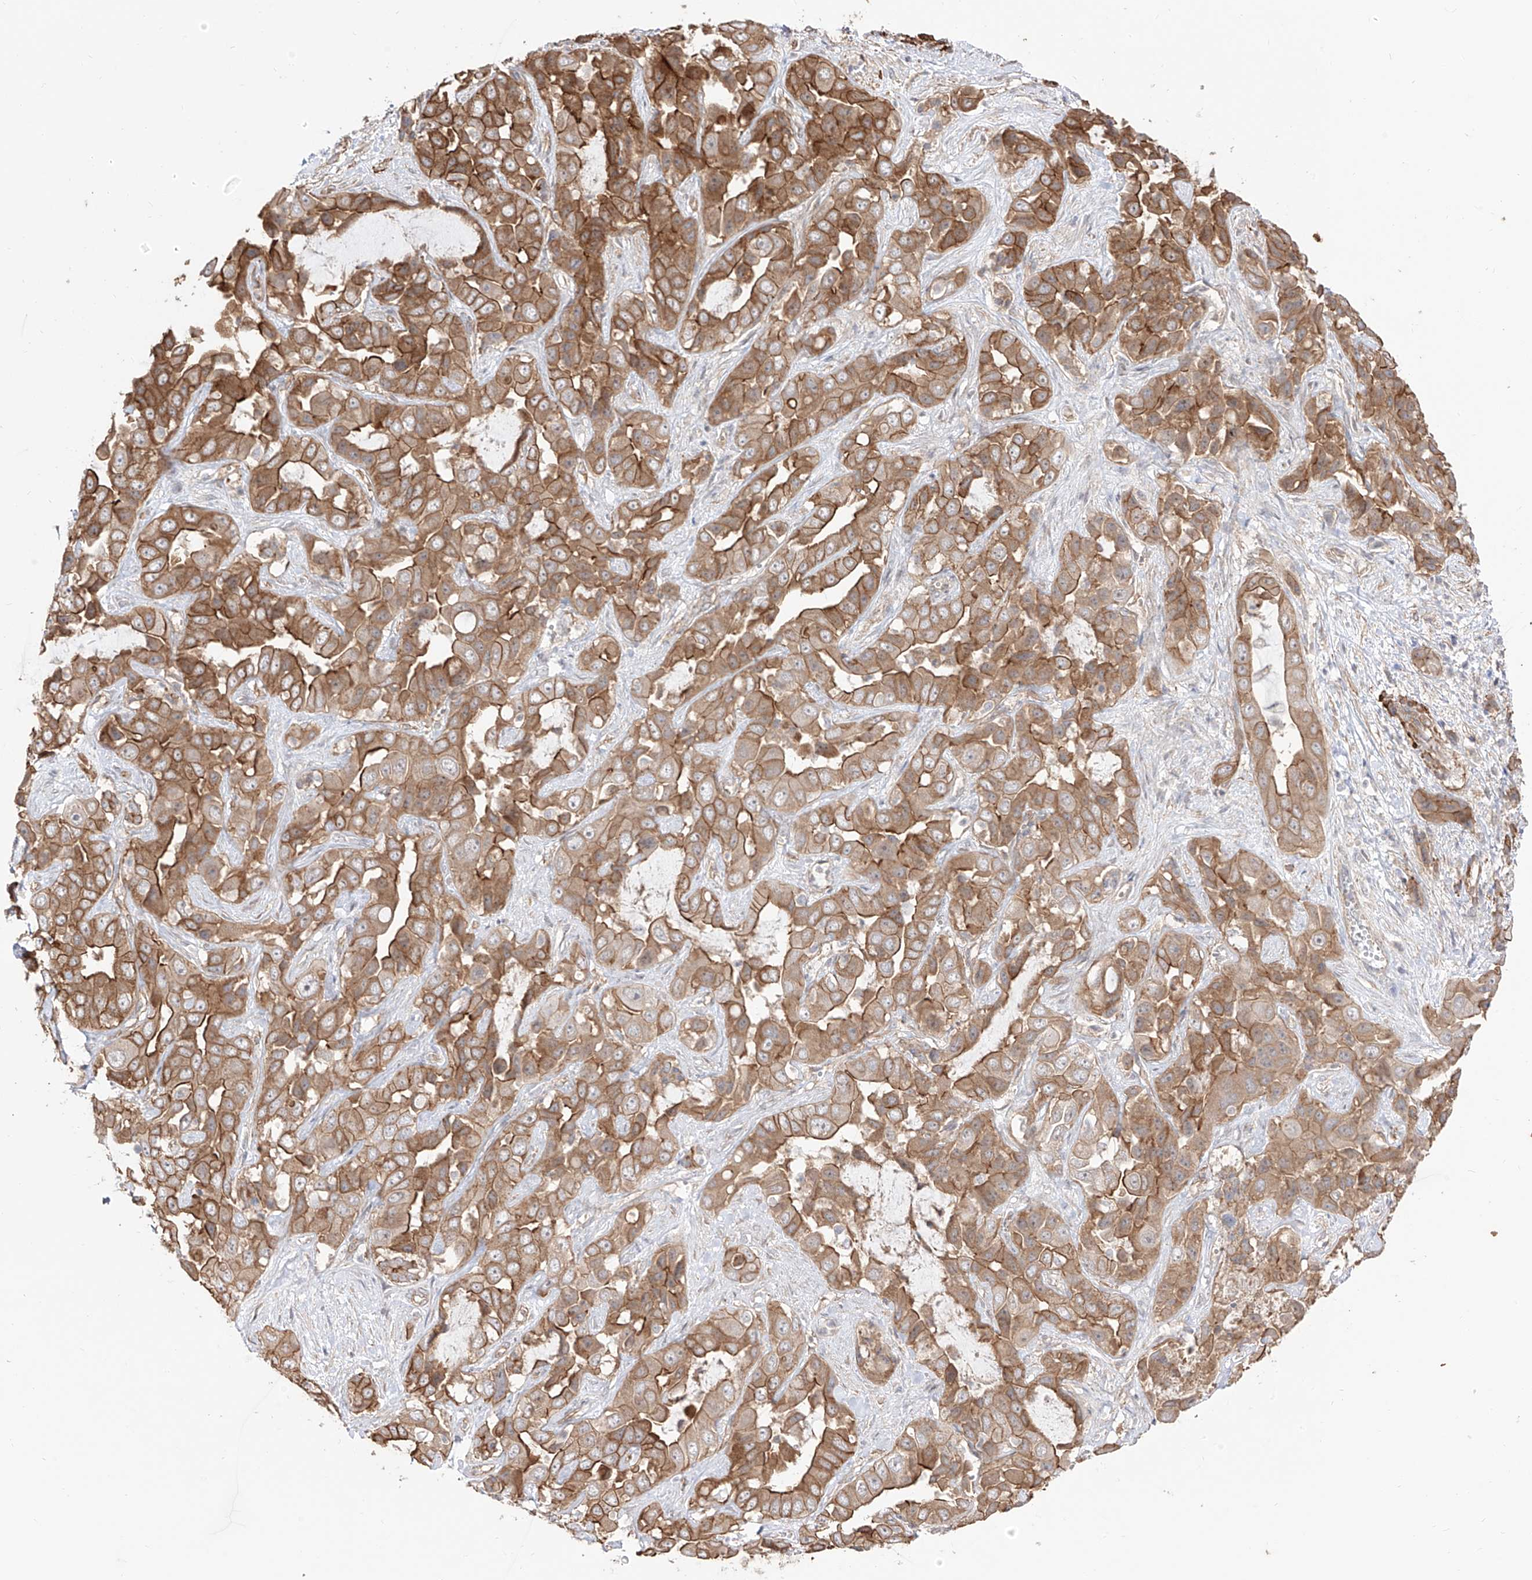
{"staining": {"intensity": "moderate", "quantity": ">75%", "location": "cytoplasmic/membranous"}, "tissue": "liver cancer", "cell_type": "Tumor cells", "image_type": "cancer", "snomed": [{"axis": "morphology", "description": "Cholangiocarcinoma"}, {"axis": "topography", "description": "Liver"}], "caption": "Liver cholangiocarcinoma tissue demonstrates moderate cytoplasmic/membranous positivity in approximately >75% of tumor cells, visualized by immunohistochemistry. (DAB IHC, brown staining for protein, blue staining for nuclei).", "gene": "ZNF180", "patient": {"sex": "female", "age": 52}}